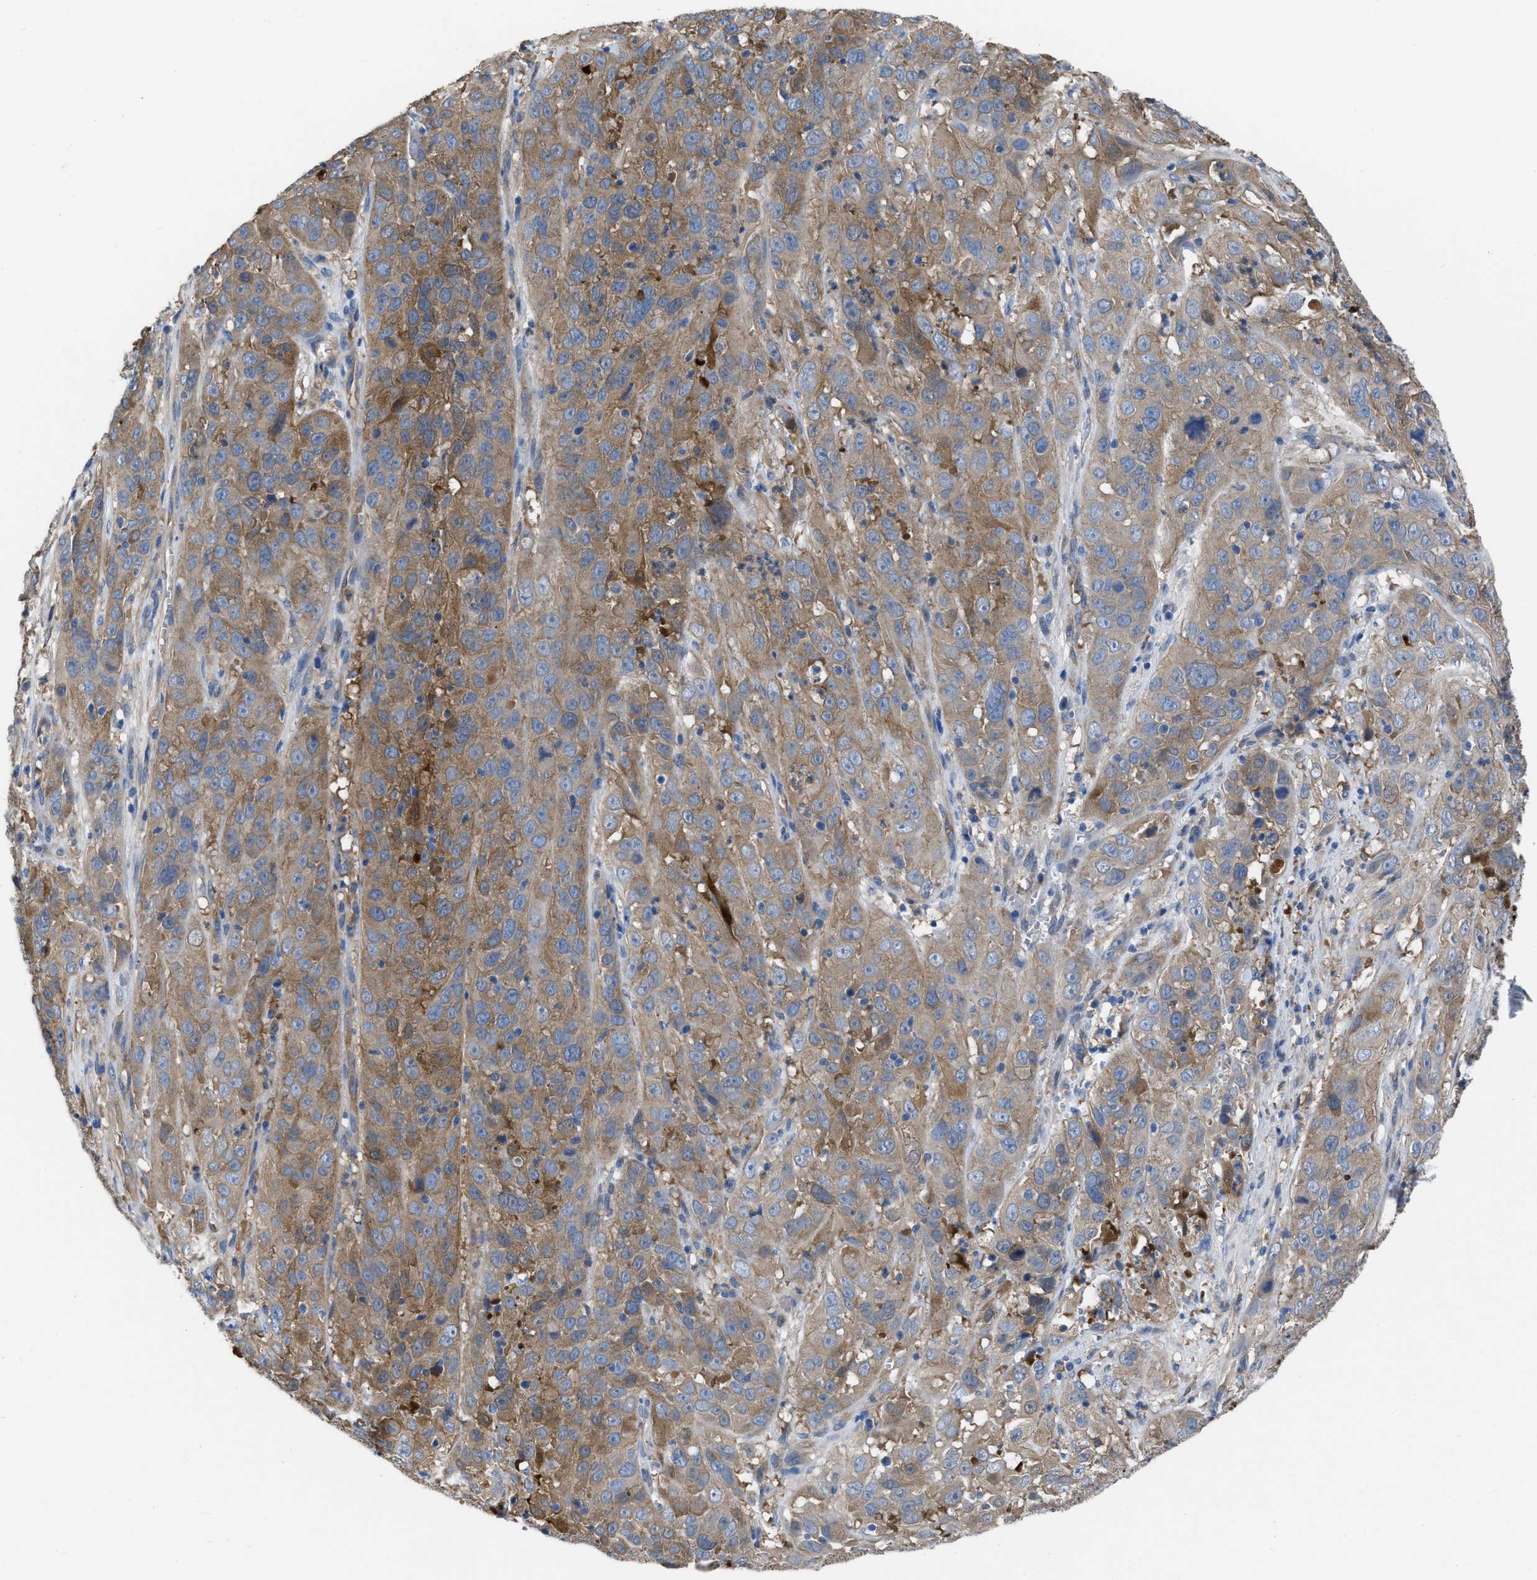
{"staining": {"intensity": "weak", "quantity": ">75%", "location": "cytoplasmic/membranous"}, "tissue": "cervical cancer", "cell_type": "Tumor cells", "image_type": "cancer", "snomed": [{"axis": "morphology", "description": "Squamous cell carcinoma, NOS"}, {"axis": "topography", "description": "Cervix"}], "caption": "Brown immunohistochemical staining in cervical squamous cell carcinoma displays weak cytoplasmic/membranous expression in about >75% of tumor cells. (DAB IHC with brightfield microscopy, high magnification).", "gene": "TRIOBP", "patient": {"sex": "female", "age": 32}}